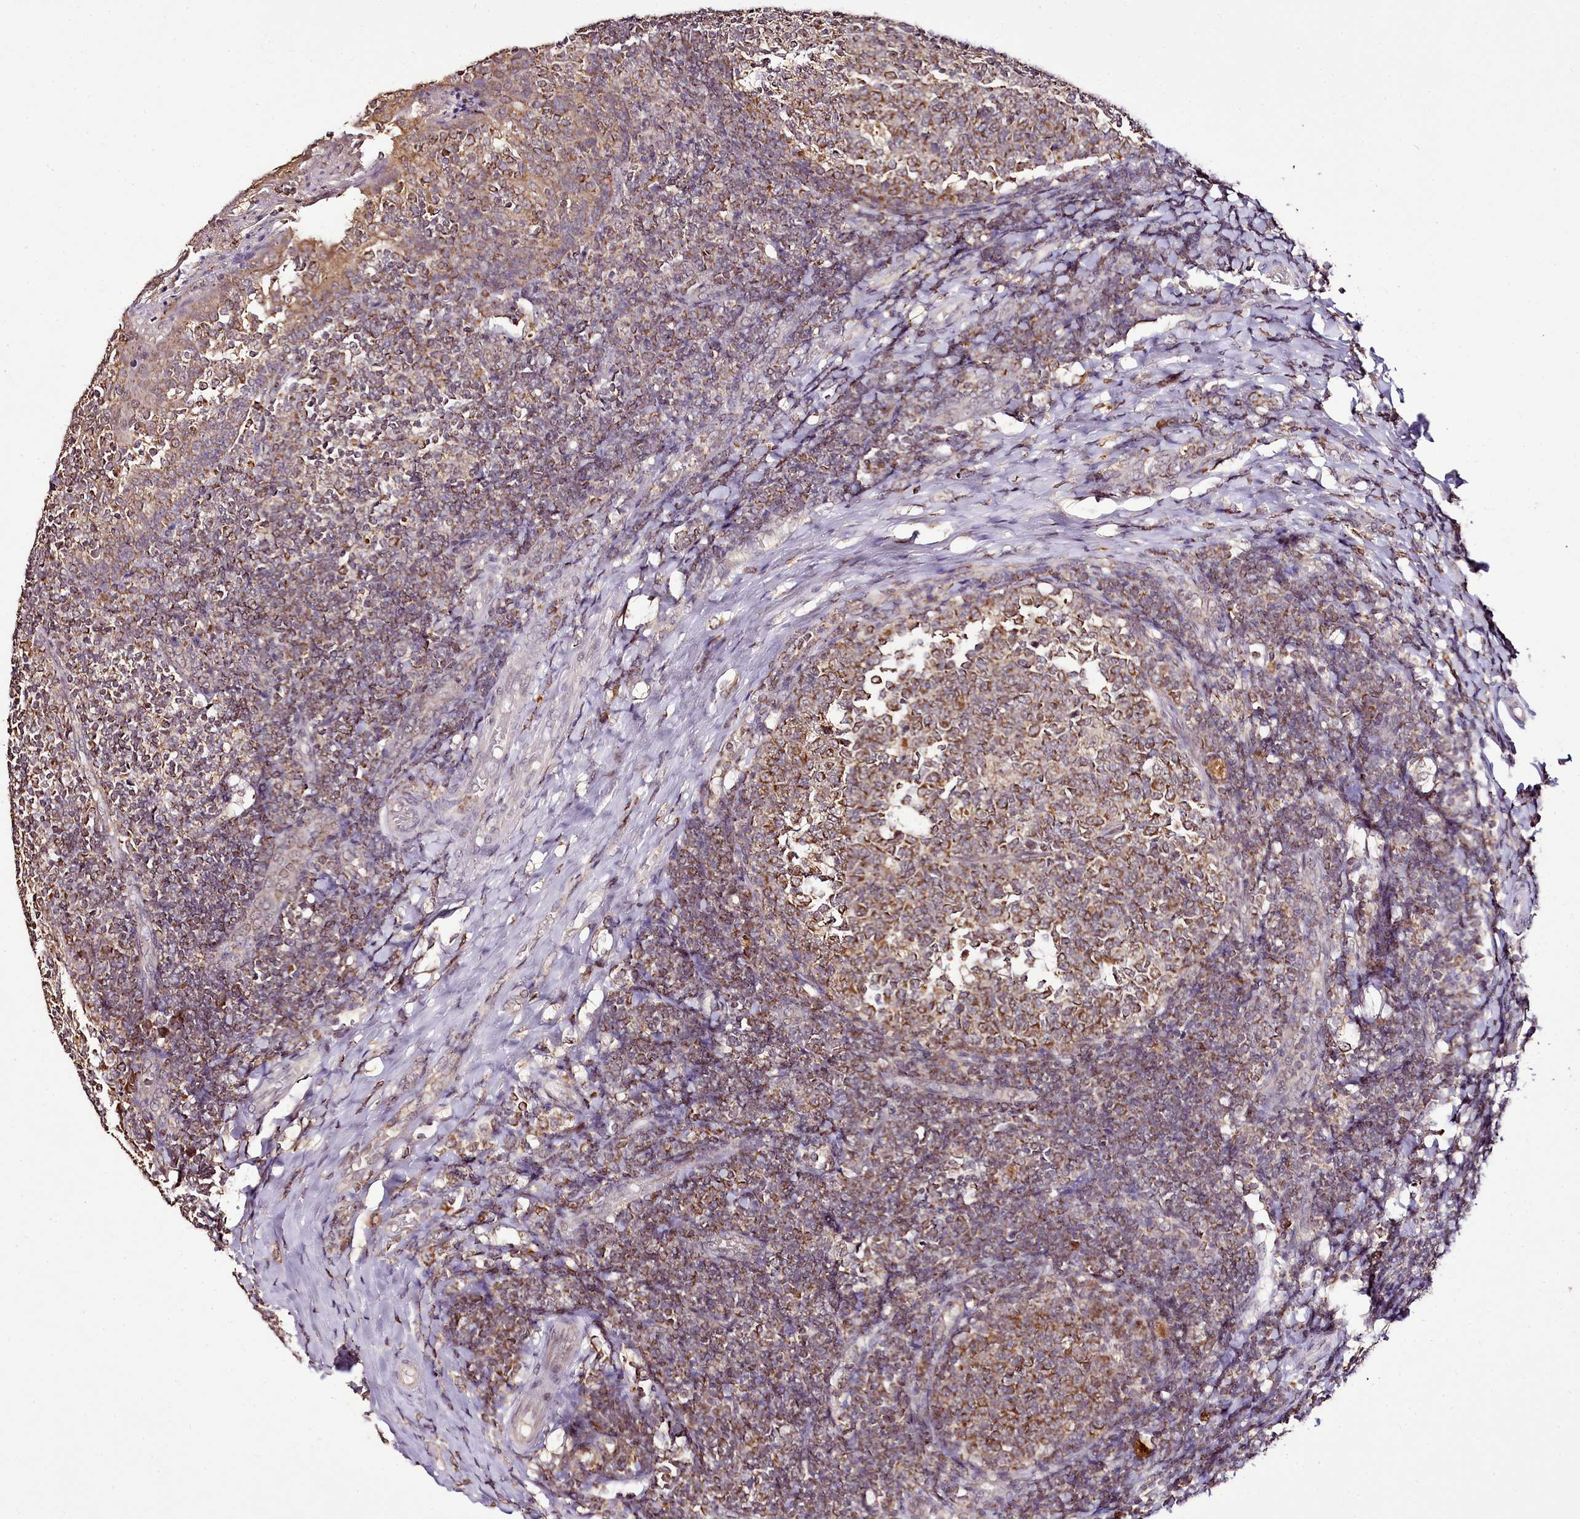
{"staining": {"intensity": "moderate", "quantity": ">75%", "location": "cytoplasmic/membranous"}, "tissue": "tonsil", "cell_type": "Germinal center cells", "image_type": "normal", "snomed": [{"axis": "morphology", "description": "Normal tissue, NOS"}, {"axis": "topography", "description": "Tonsil"}], "caption": "Brown immunohistochemical staining in normal tonsil shows moderate cytoplasmic/membranous staining in about >75% of germinal center cells. The staining is performed using DAB (3,3'-diaminobenzidine) brown chromogen to label protein expression. The nuclei are counter-stained blue using hematoxylin.", "gene": "EDIL3", "patient": {"sex": "female", "age": 19}}